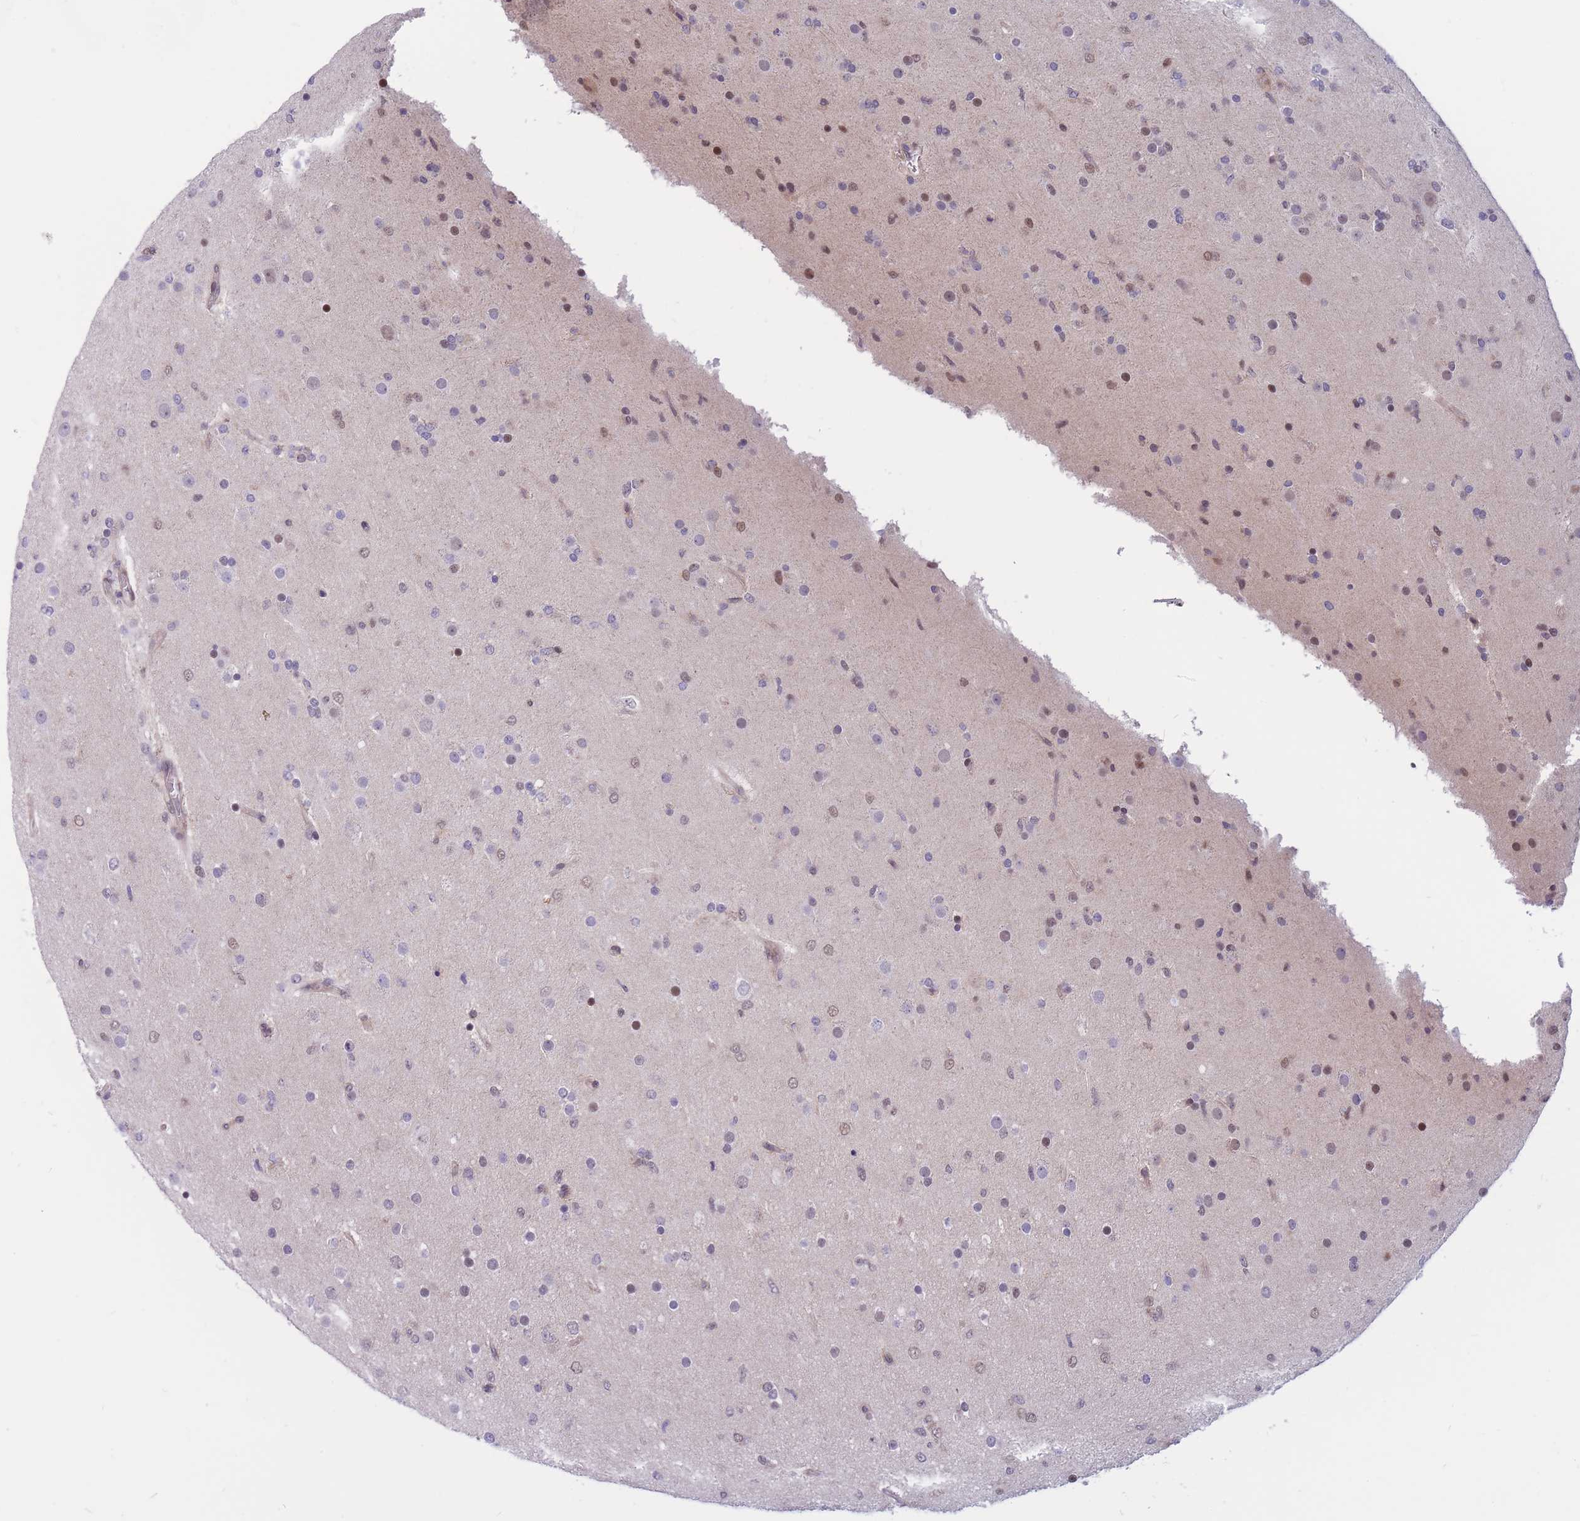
{"staining": {"intensity": "moderate", "quantity": "<25%", "location": "nuclear"}, "tissue": "glioma", "cell_type": "Tumor cells", "image_type": "cancer", "snomed": [{"axis": "morphology", "description": "Glioma, malignant, Low grade"}, {"axis": "topography", "description": "Brain"}], "caption": "Approximately <25% of tumor cells in human glioma reveal moderate nuclear protein expression as visualized by brown immunohistochemical staining.", "gene": "BCL9L", "patient": {"sex": "male", "age": 65}}